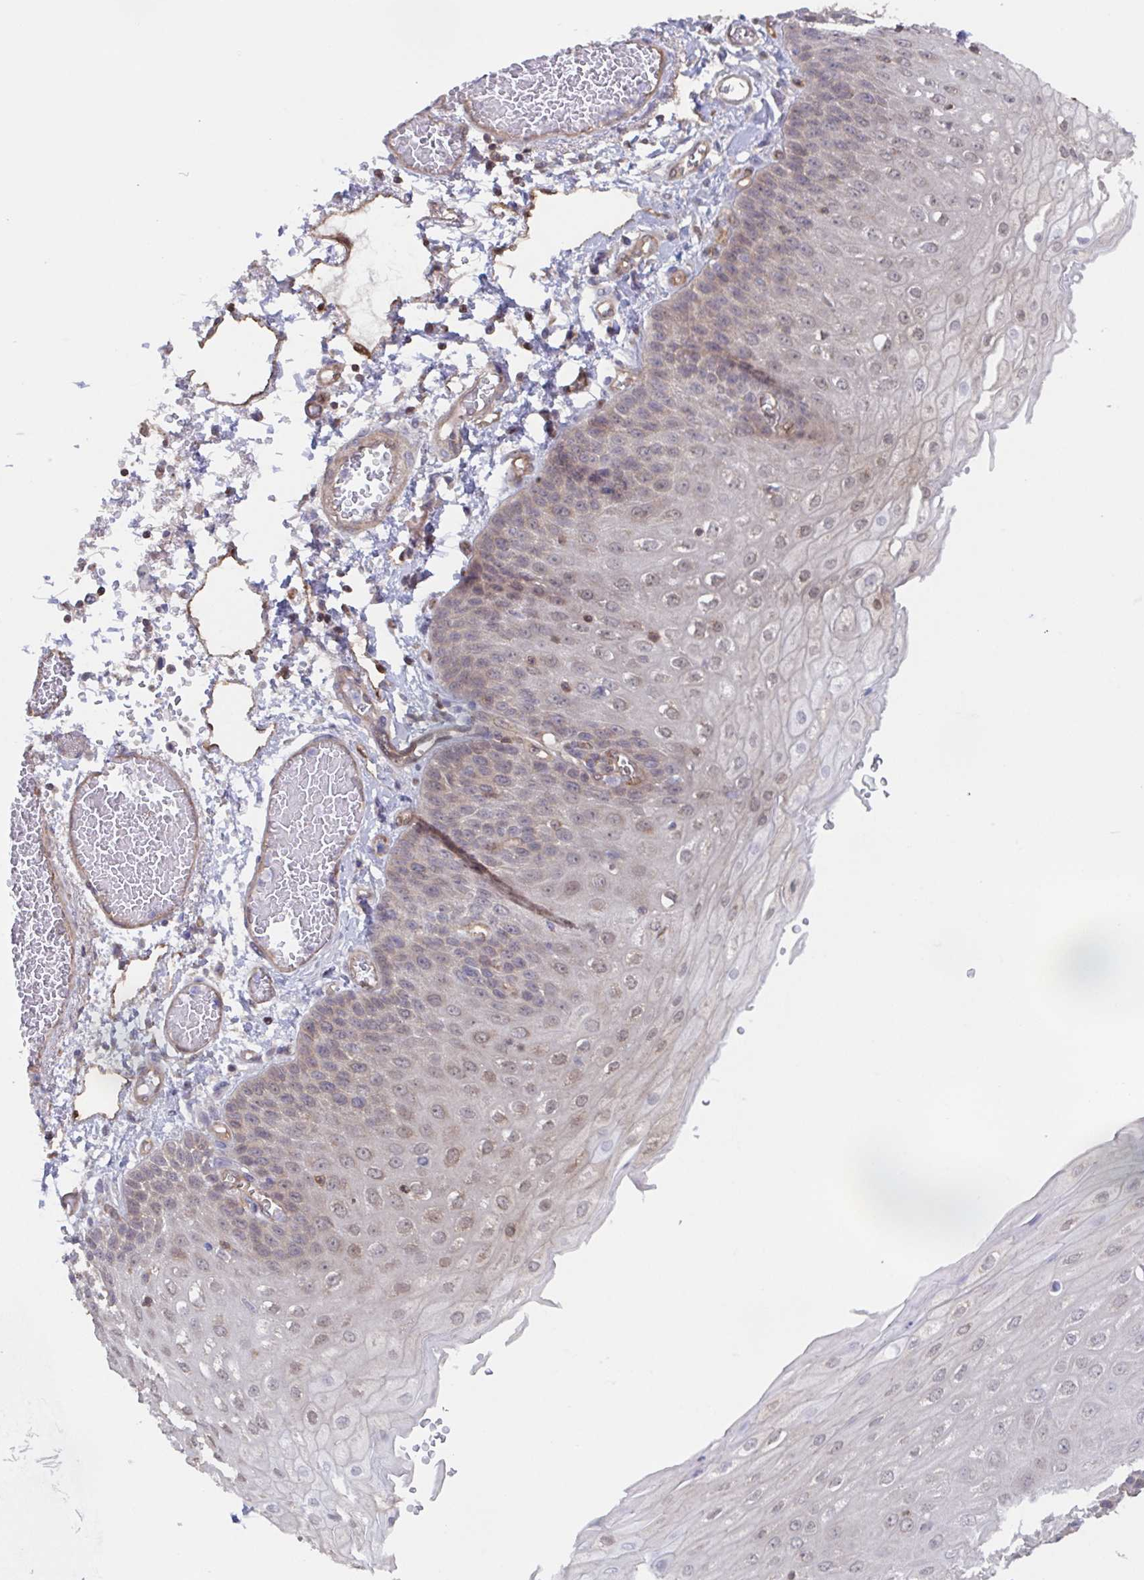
{"staining": {"intensity": "weak", "quantity": "25%-75%", "location": "nuclear"}, "tissue": "esophagus", "cell_type": "Squamous epithelial cells", "image_type": "normal", "snomed": [{"axis": "morphology", "description": "Normal tissue, NOS"}, {"axis": "morphology", "description": "Adenocarcinoma, NOS"}, {"axis": "topography", "description": "Esophagus"}], "caption": "A photomicrograph of human esophagus stained for a protein exhibits weak nuclear brown staining in squamous epithelial cells.", "gene": "AGFG2", "patient": {"sex": "male", "age": 81}}